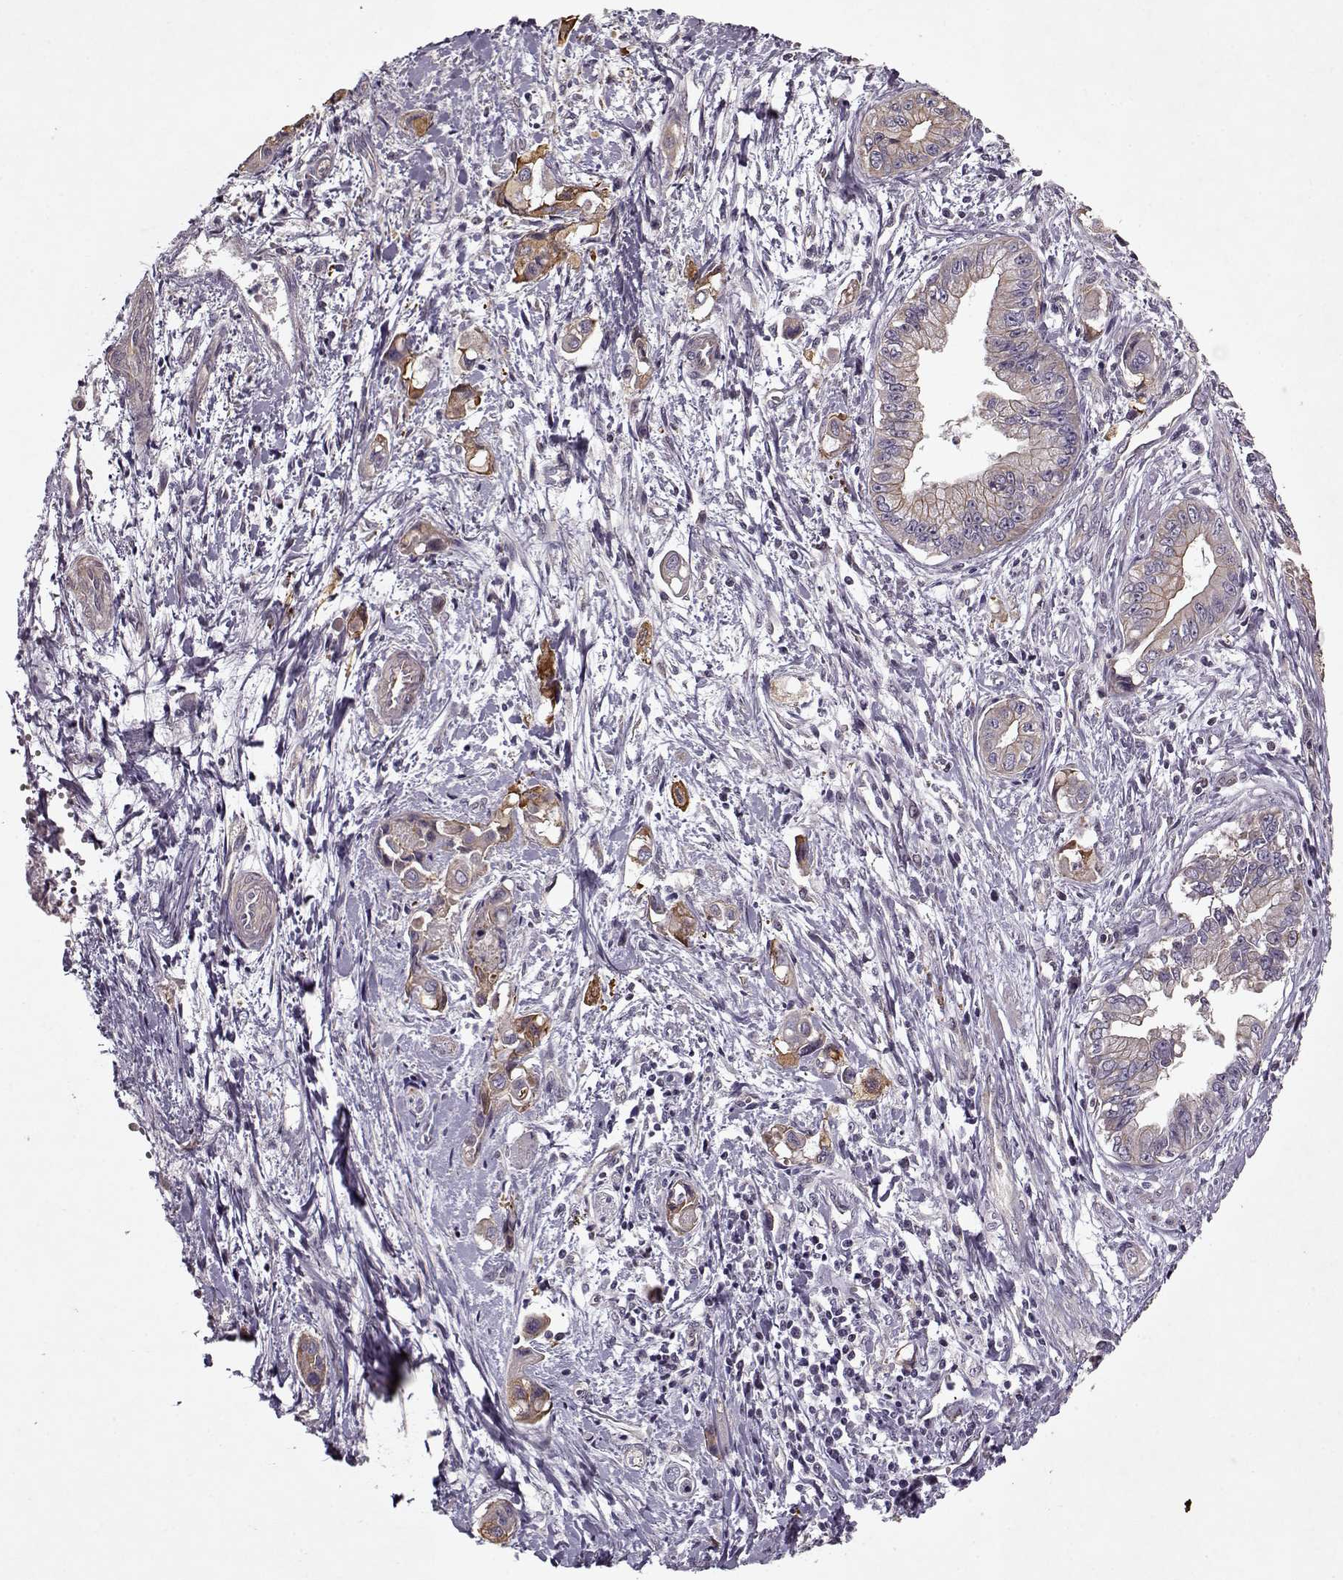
{"staining": {"intensity": "weak", "quantity": "<25%", "location": "cytoplasmic/membranous"}, "tissue": "pancreatic cancer", "cell_type": "Tumor cells", "image_type": "cancer", "snomed": [{"axis": "morphology", "description": "Adenocarcinoma, NOS"}, {"axis": "topography", "description": "Pancreas"}], "caption": "This is a micrograph of IHC staining of adenocarcinoma (pancreatic), which shows no staining in tumor cells.", "gene": "KRT9", "patient": {"sex": "male", "age": 60}}